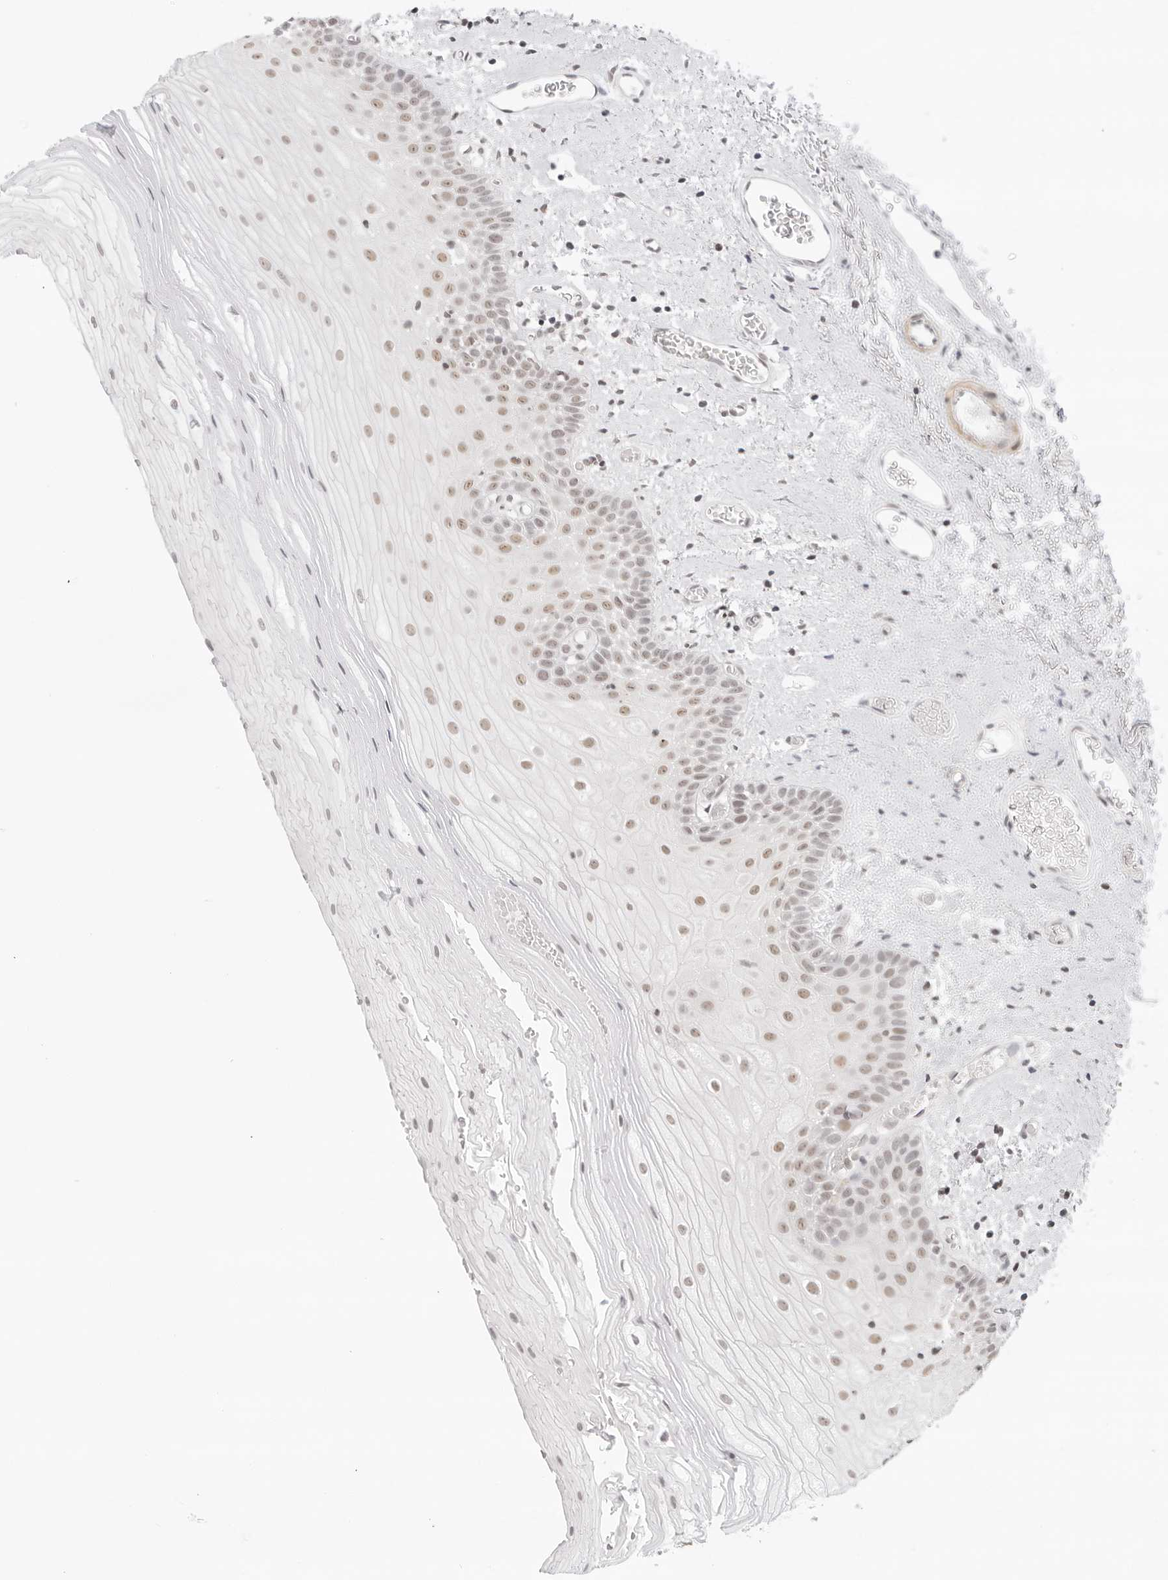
{"staining": {"intensity": "moderate", "quantity": "25%-75%", "location": "nuclear"}, "tissue": "oral mucosa", "cell_type": "Squamous epithelial cells", "image_type": "normal", "snomed": [{"axis": "morphology", "description": "Normal tissue, NOS"}, {"axis": "topography", "description": "Oral tissue"}], "caption": "Immunohistochemistry histopathology image of normal oral mucosa: human oral mucosa stained using IHC demonstrates medium levels of moderate protein expression localized specifically in the nuclear of squamous epithelial cells, appearing as a nuclear brown color.", "gene": "TCIM", "patient": {"sex": "male", "age": 52}}